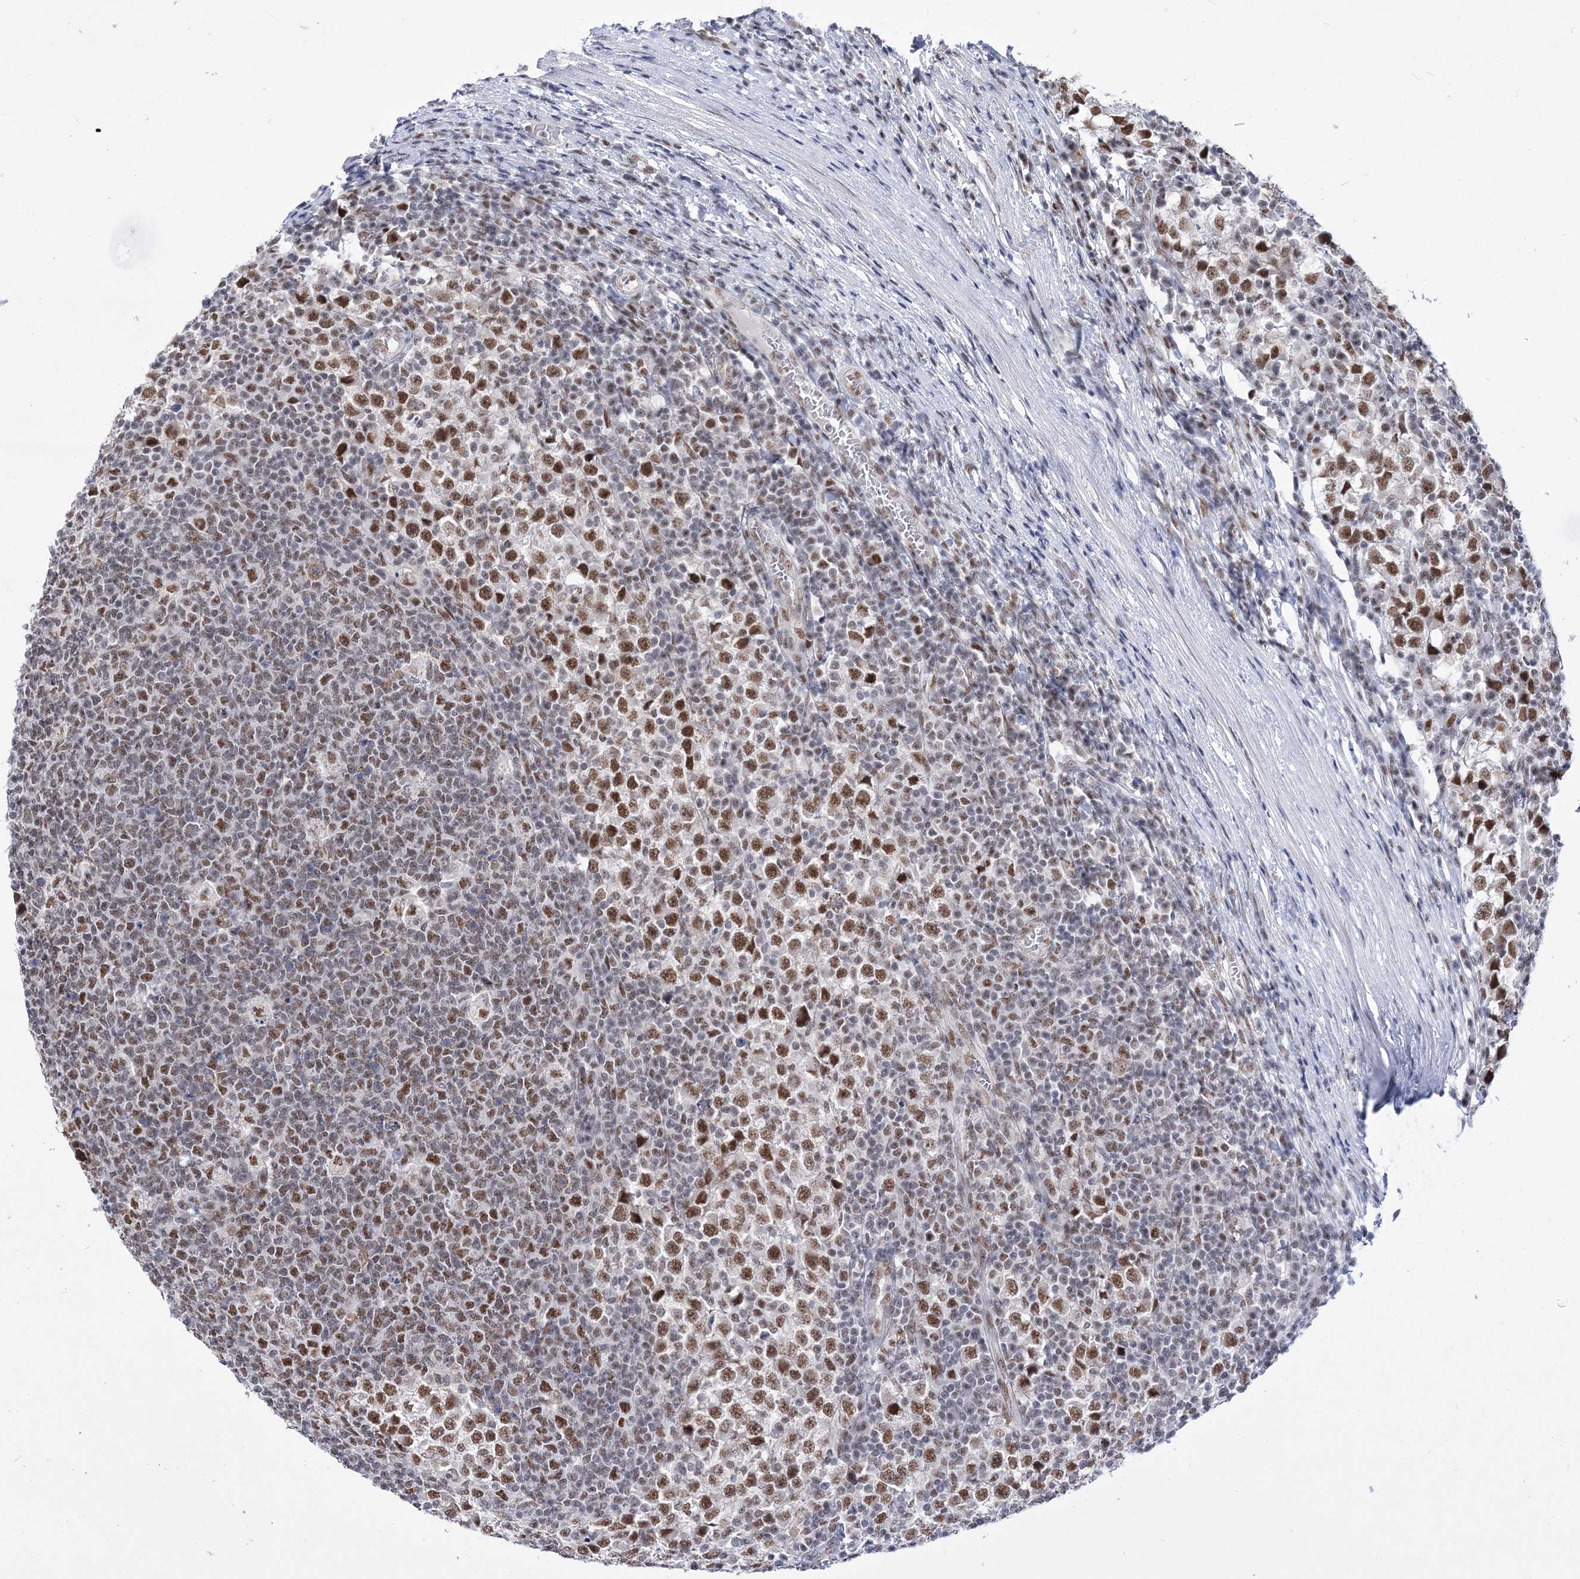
{"staining": {"intensity": "strong", "quantity": "25%-75%", "location": "nuclear"}, "tissue": "testis cancer", "cell_type": "Tumor cells", "image_type": "cancer", "snomed": [{"axis": "morphology", "description": "Seminoma, NOS"}, {"axis": "topography", "description": "Testis"}], "caption": "Human testis cancer (seminoma) stained with a brown dye displays strong nuclear positive expression in about 25%-75% of tumor cells.", "gene": "NSUN2", "patient": {"sex": "male", "age": 65}}